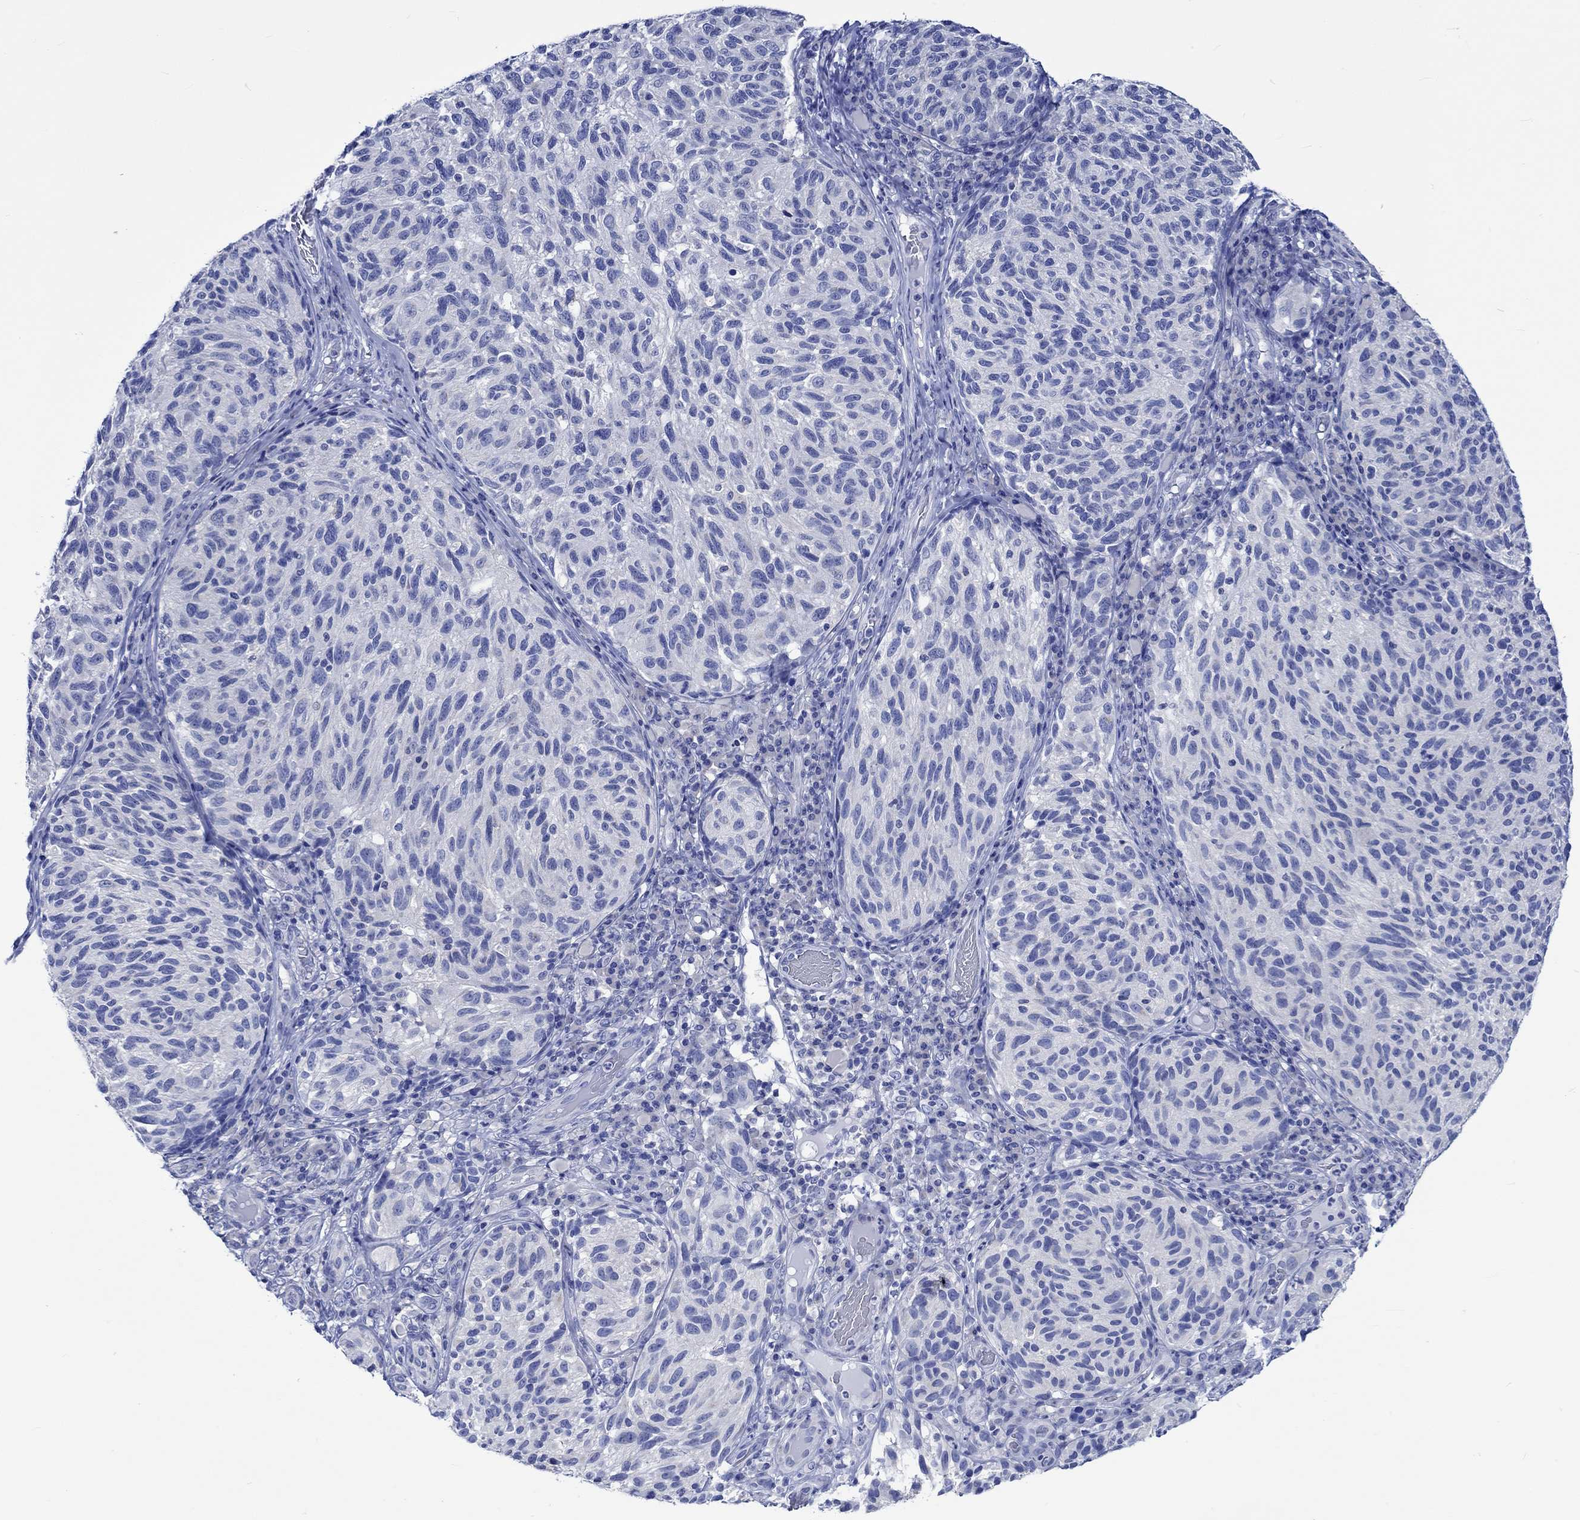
{"staining": {"intensity": "negative", "quantity": "none", "location": "none"}, "tissue": "melanoma", "cell_type": "Tumor cells", "image_type": "cancer", "snomed": [{"axis": "morphology", "description": "Malignant melanoma, NOS"}, {"axis": "topography", "description": "Skin"}], "caption": "The immunohistochemistry (IHC) photomicrograph has no significant expression in tumor cells of melanoma tissue.", "gene": "PTPRN2", "patient": {"sex": "female", "age": 73}}